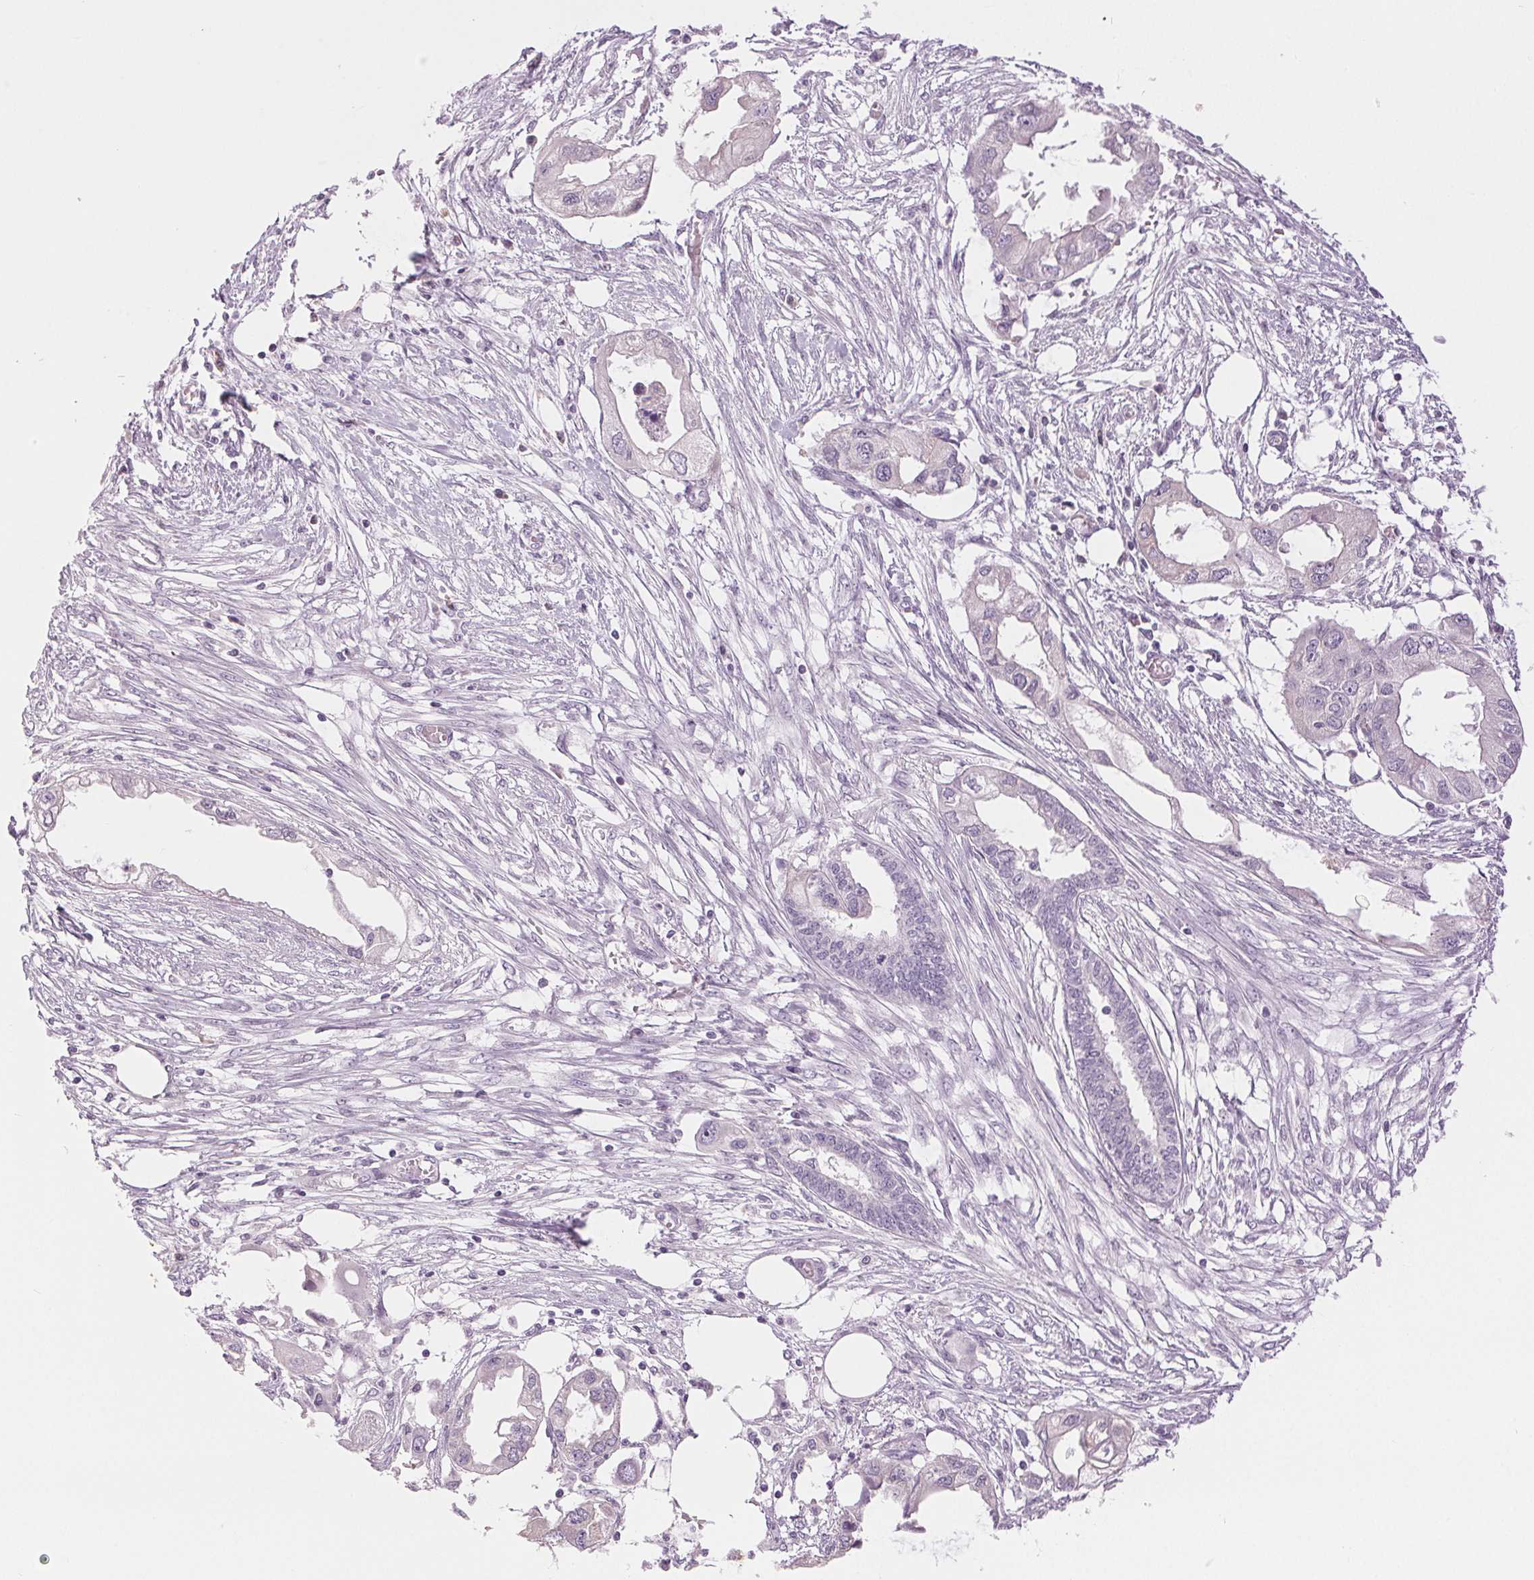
{"staining": {"intensity": "negative", "quantity": "none", "location": "none"}, "tissue": "endometrial cancer", "cell_type": "Tumor cells", "image_type": "cancer", "snomed": [{"axis": "morphology", "description": "Adenocarcinoma, NOS"}, {"axis": "morphology", "description": "Adenocarcinoma, metastatic, NOS"}, {"axis": "topography", "description": "Adipose tissue"}, {"axis": "topography", "description": "Endometrium"}], "caption": "DAB immunohistochemical staining of adenocarcinoma (endometrial) shows no significant staining in tumor cells. (DAB (3,3'-diaminobenzidine) immunohistochemistry with hematoxylin counter stain).", "gene": "DSG3", "patient": {"sex": "female", "age": 67}}